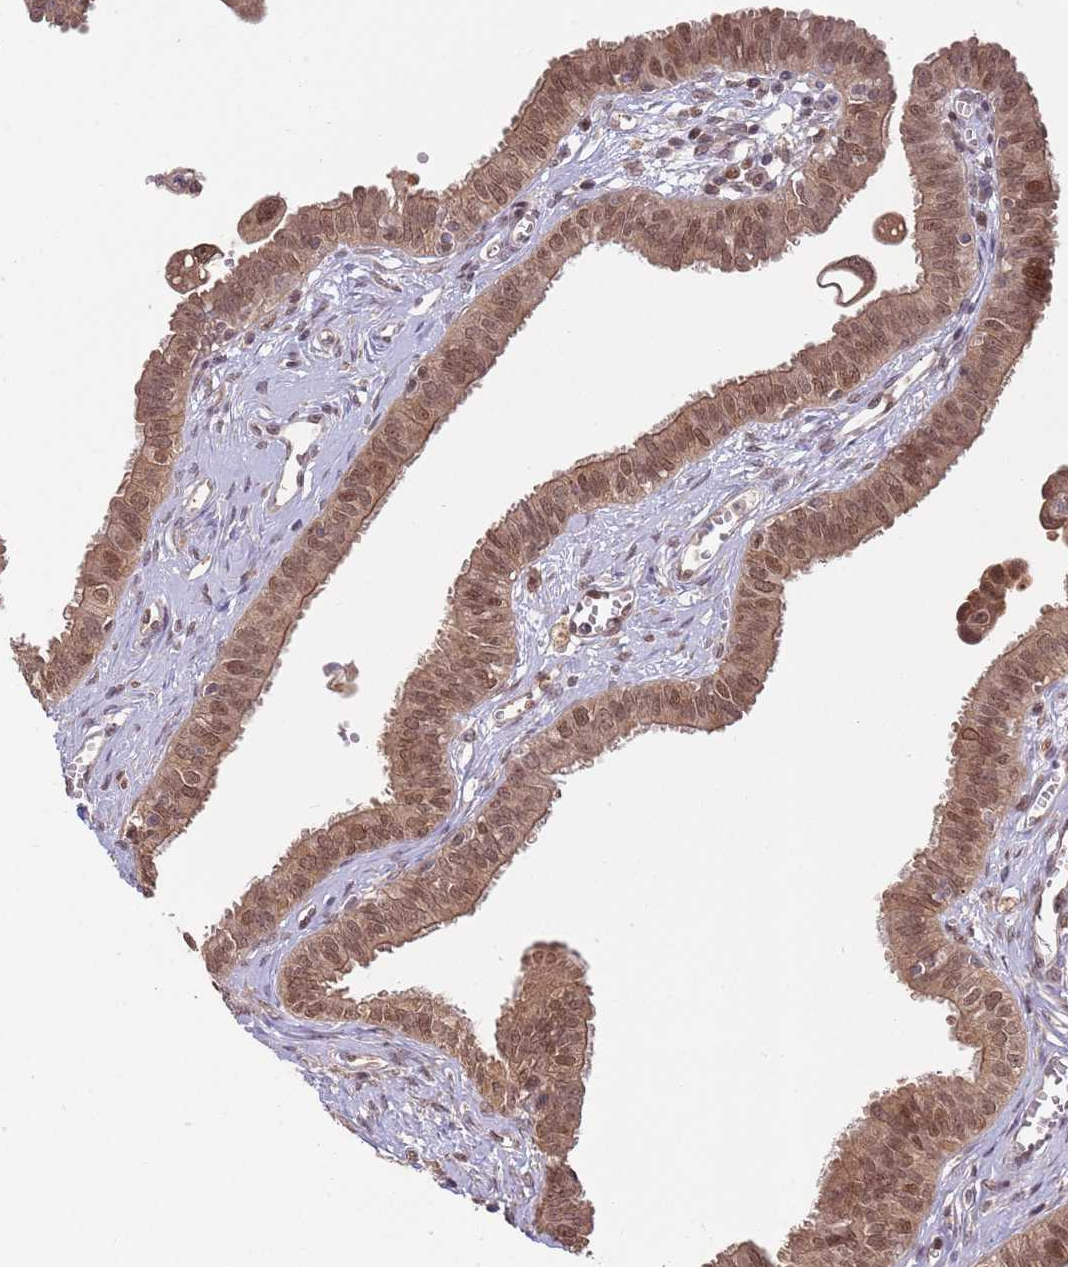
{"staining": {"intensity": "moderate", "quantity": ">75%", "location": "cytoplasmic/membranous,nuclear"}, "tissue": "fallopian tube", "cell_type": "Glandular cells", "image_type": "normal", "snomed": [{"axis": "morphology", "description": "Normal tissue, NOS"}, {"axis": "morphology", "description": "Carcinoma, NOS"}, {"axis": "topography", "description": "Fallopian tube"}, {"axis": "topography", "description": "Ovary"}], "caption": "Protein analysis of benign fallopian tube shows moderate cytoplasmic/membranous,nuclear positivity in approximately >75% of glandular cells. (DAB = brown stain, brightfield microscopy at high magnification).", "gene": "SALL1", "patient": {"sex": "female", "age": 59}}